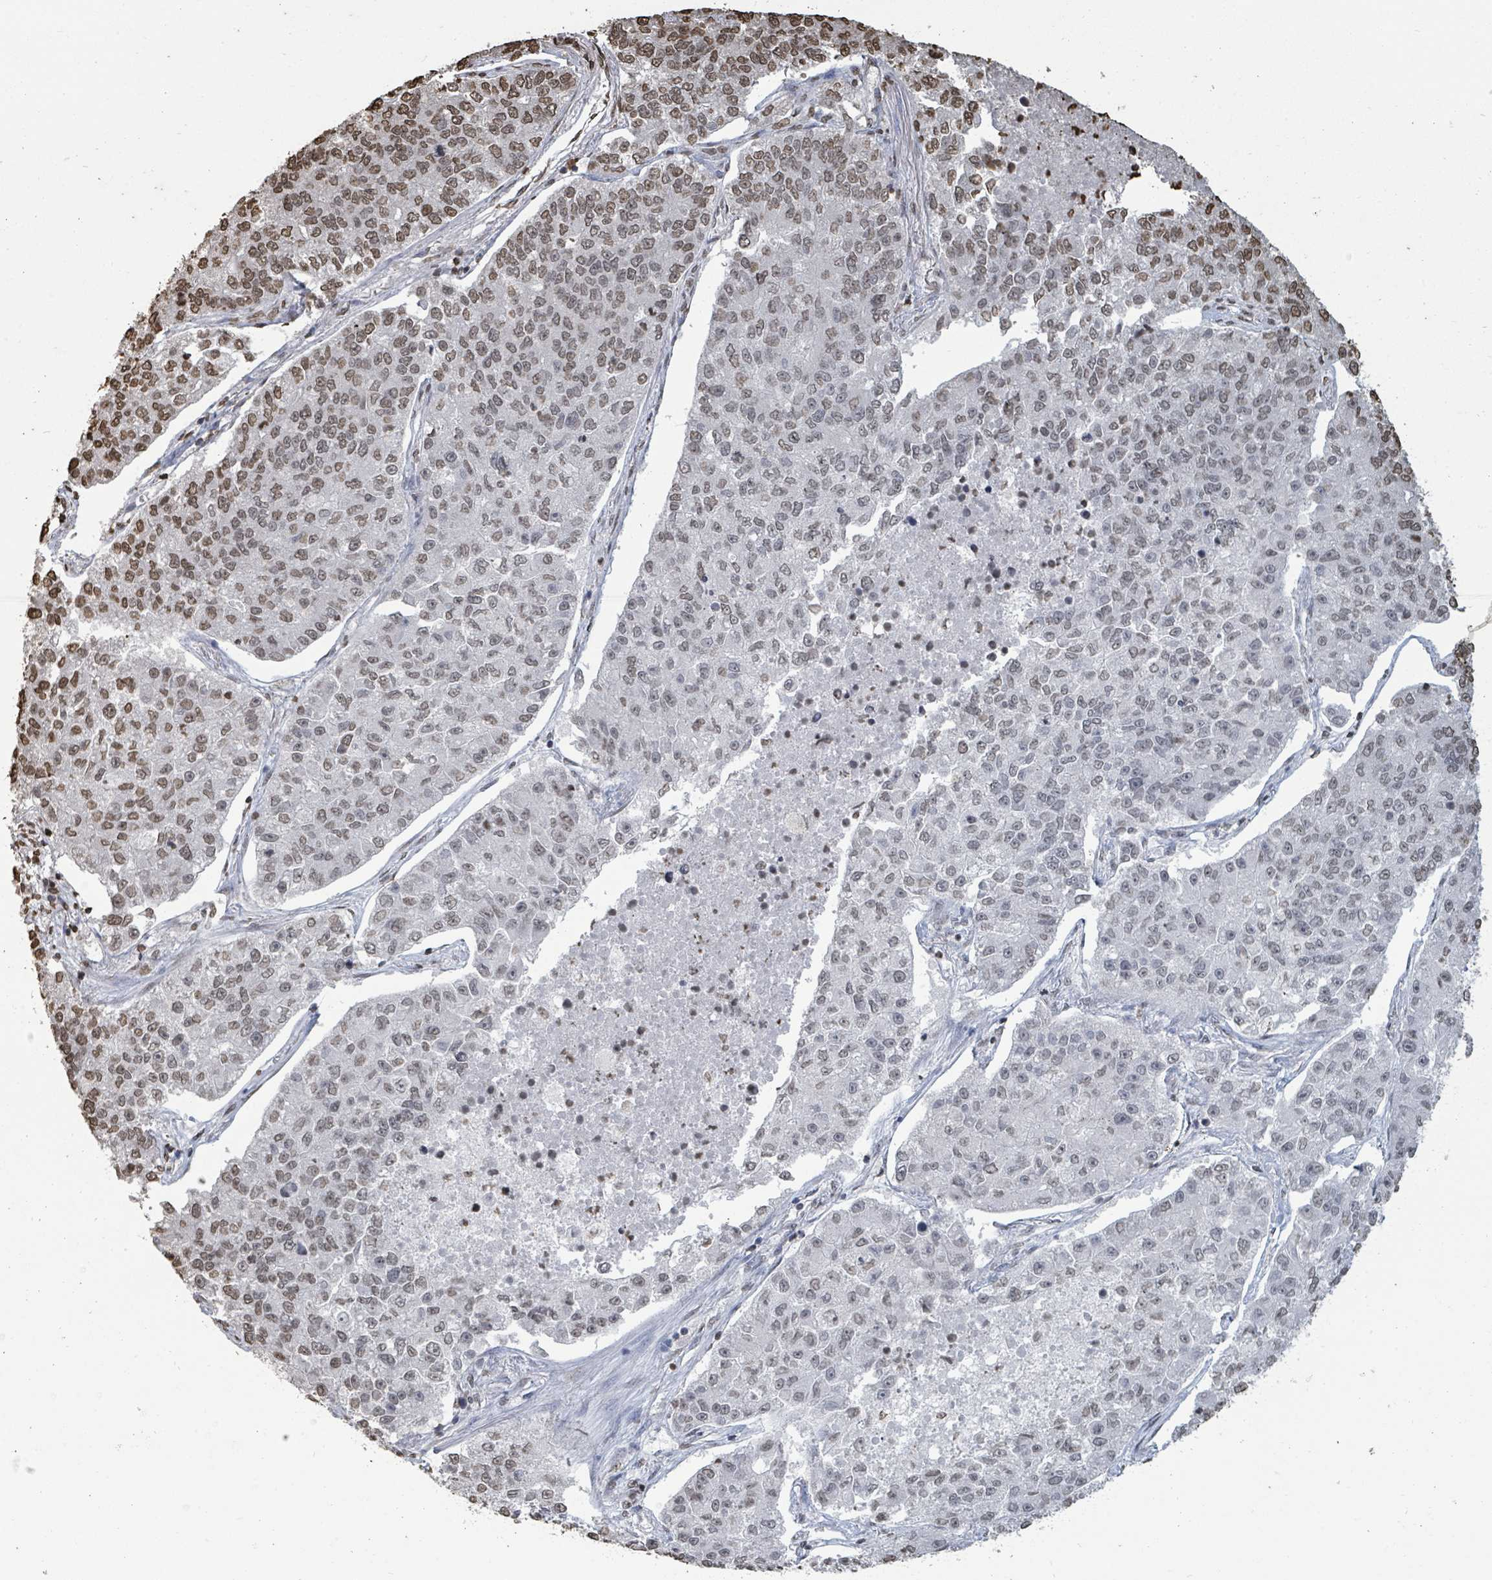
{"staining": {"intensity": "moderate", "quantity": "<25%", "location": "nuclear"}, "tissue": "lung cancer", "cell_type": "Tumor cells", "image_type": "cancer", "snomed": [{"axis": "morphology", "description": "Adenocarcinoma, NOS"}, {"axis": "topography", "description": "Lung"}], "caption": "Tumor cells display moderate nuclear positivity in approximately <25% of cells in lung cancer. (DAB (3,3'-diaminobenzidine) IHC, brown staining for protein, blue staining for nuclei).", "gene": "MRPS12", "patient": {"sex": "male", "age": 49}}